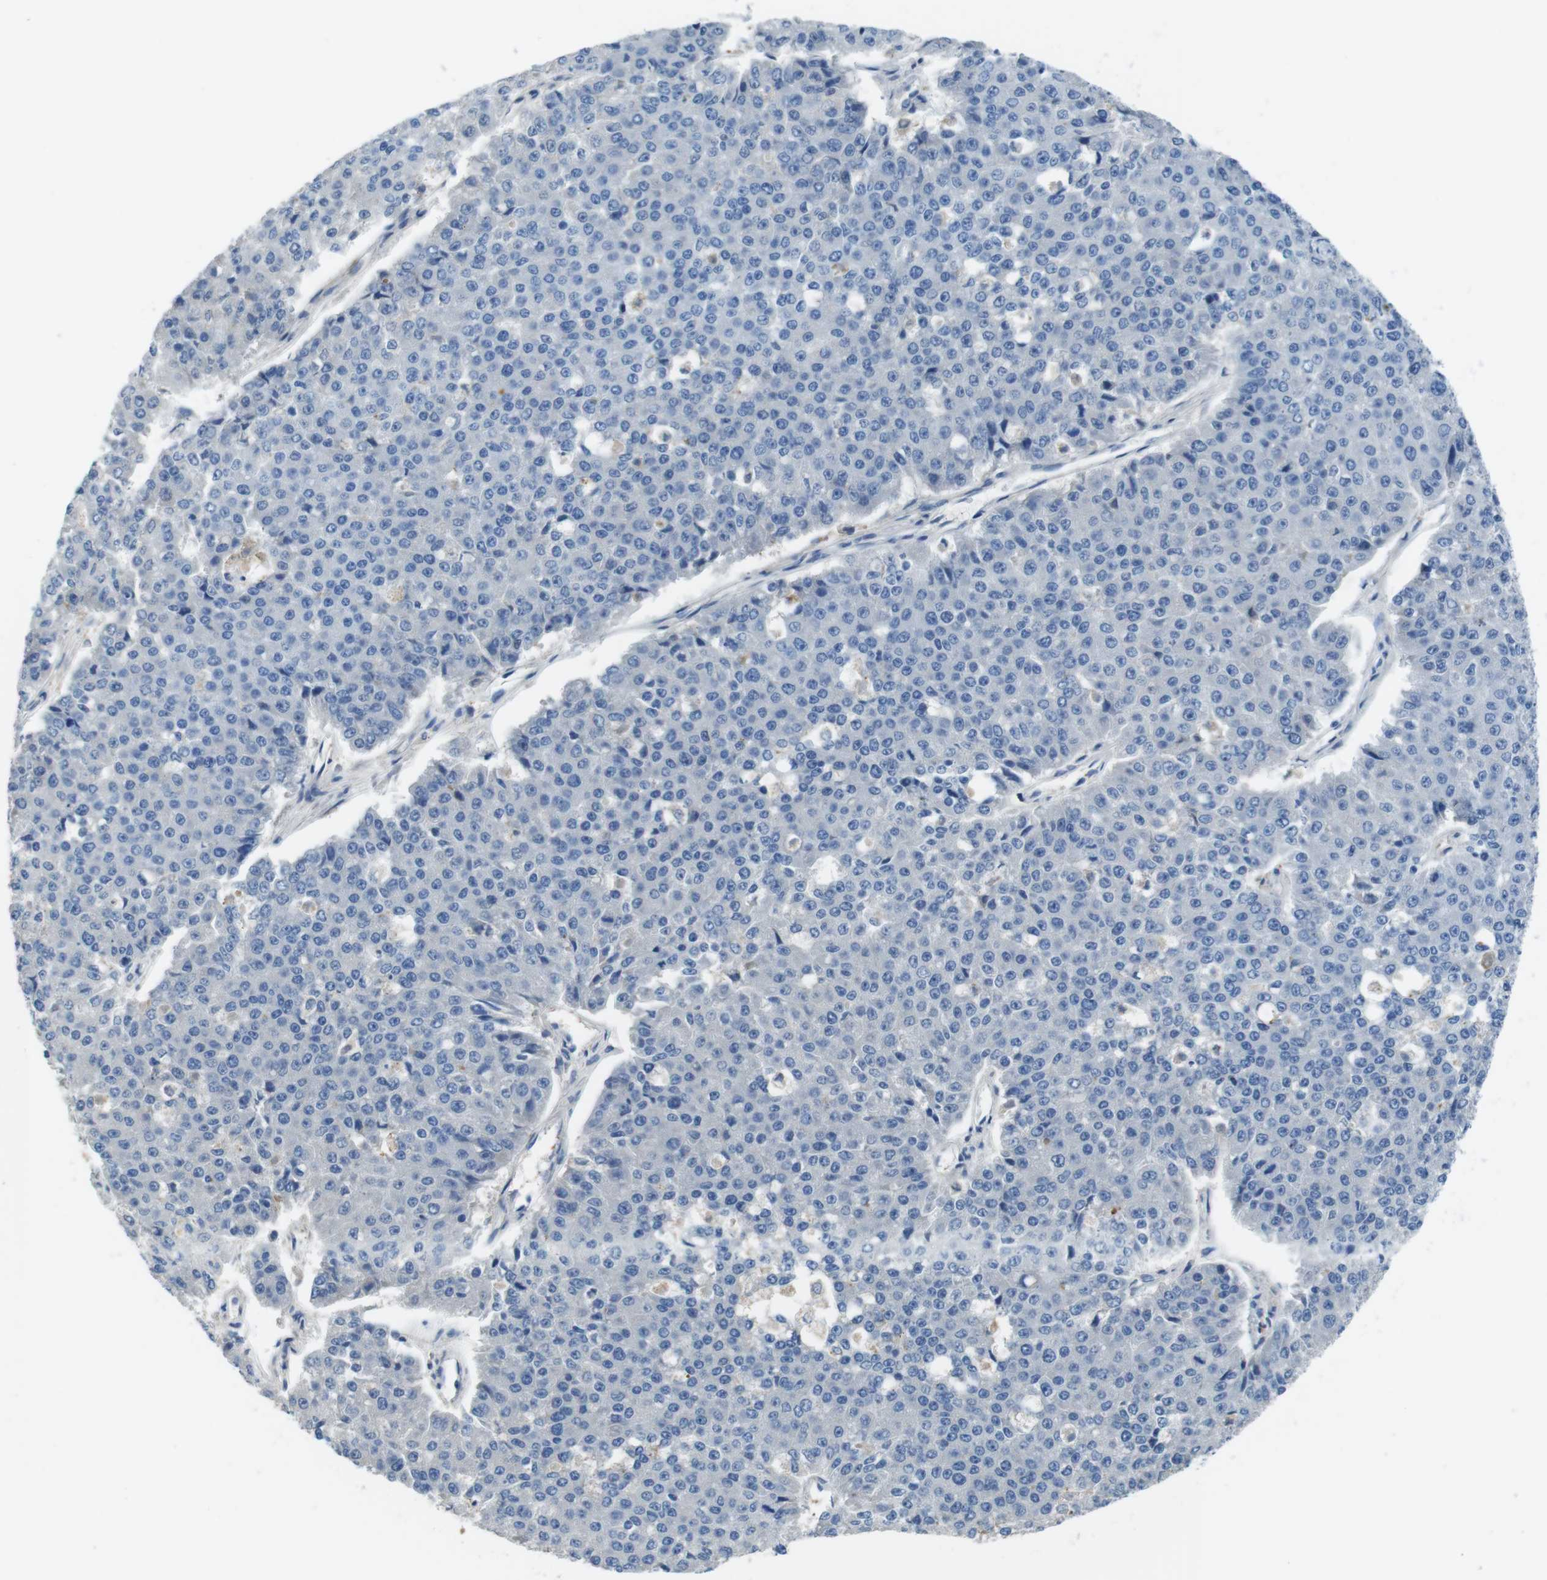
{"staining": {"intensity": "negative", "quantity": "none", "location": "none"}, "tissue": "pancreatic cancer", "cell_type": "Tumor cells", "image_type": "cancer", "snomed": [{"axis": "morphology", "description": "Adenocarcinoma, NOS"}, {"axis": "topography", "description": "Pancreas"}], "caption": "Adenocarcinoma (pancreatic) was stained to show a protein in brown. There is no significant expression in tumor cells.", "gene": "TMPRSS15", "patient": {"sex": "male", "age": 50}}